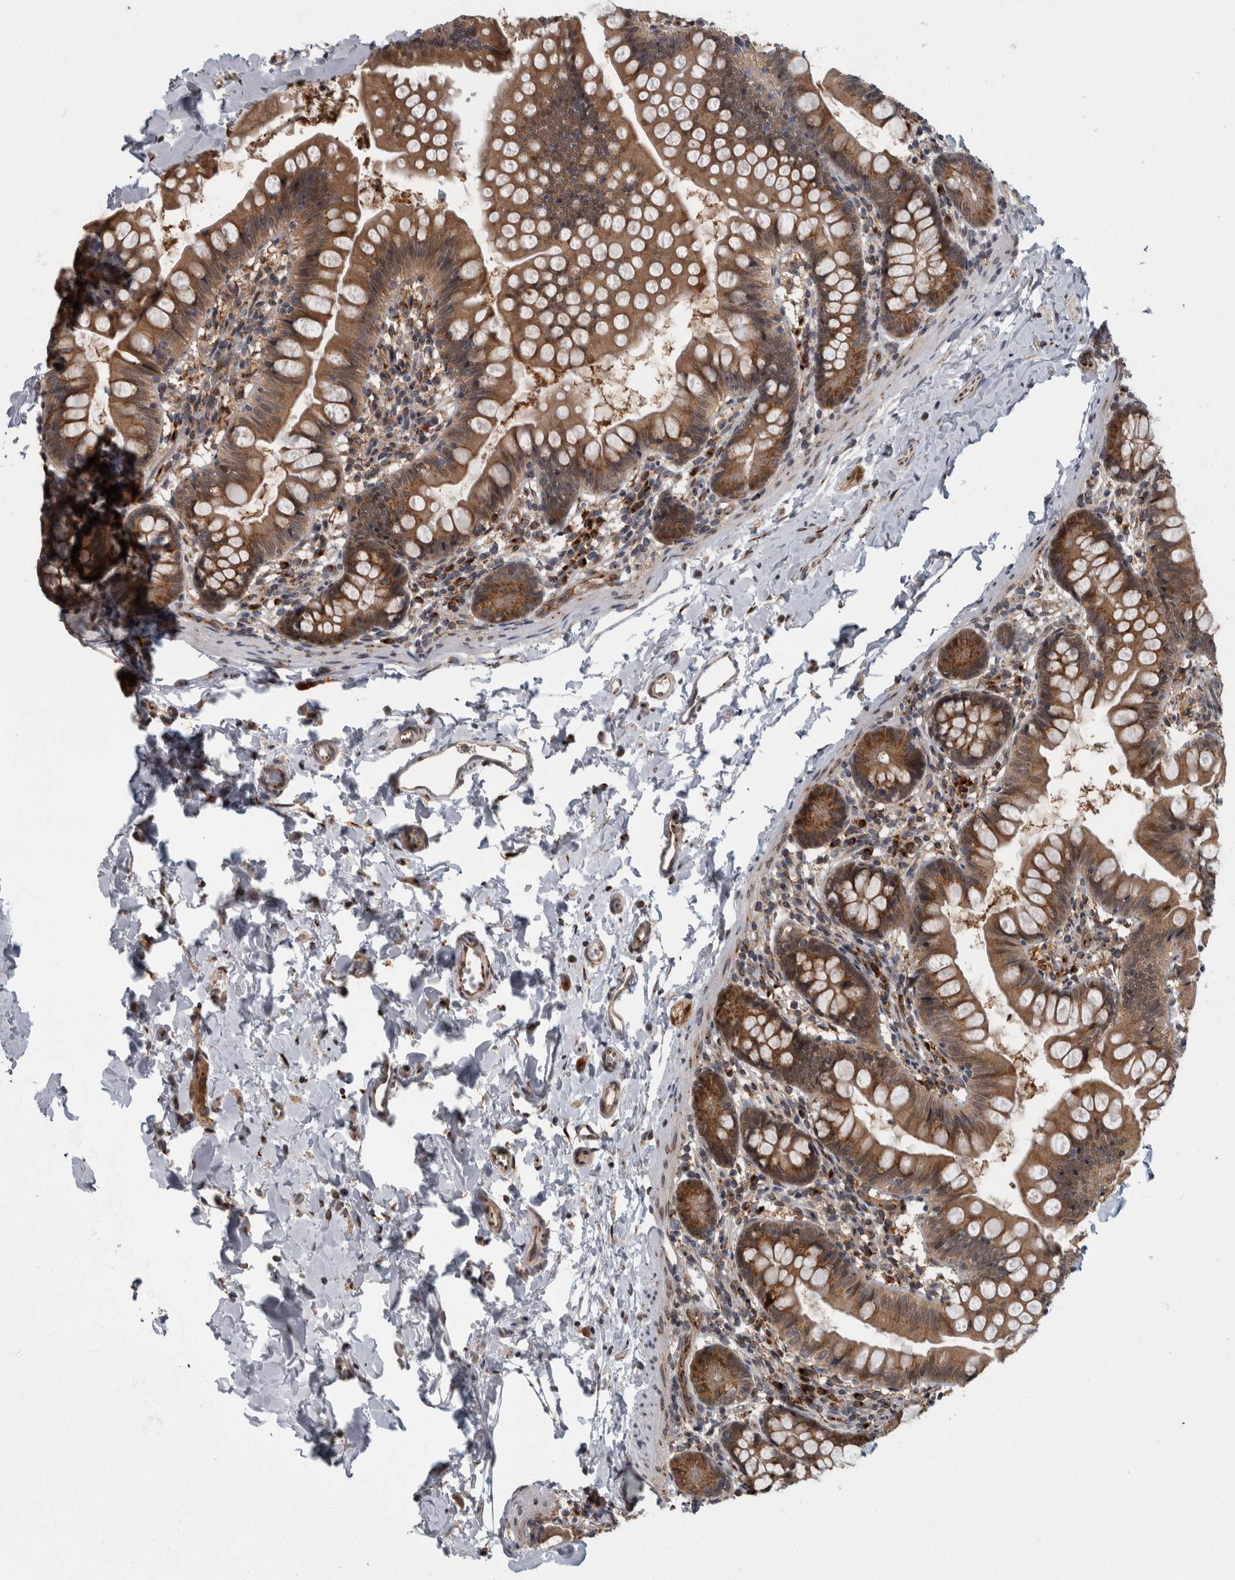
{"staining": {"intensity": "moderate", "quantity": ">75%", "location": "cytoplasmic/membranous"}, "tissue": "small intestine", "cell_type": "Glandular cells", "image_type": "normal", "snomed": [{"axis": "morphology", "description": "Normal tissue, NOS"}, {"axis": "topography", "description": "Small intestine"}], "caption": "Small intestine stained with DAB immunohistochemistry (IHC) reveals medium levels of moderate cytoplasmic/membranous expression in about >75% of glandular cells.", "gene": "LMAN2L", "patient": {"sex": "male", "age": 7}}